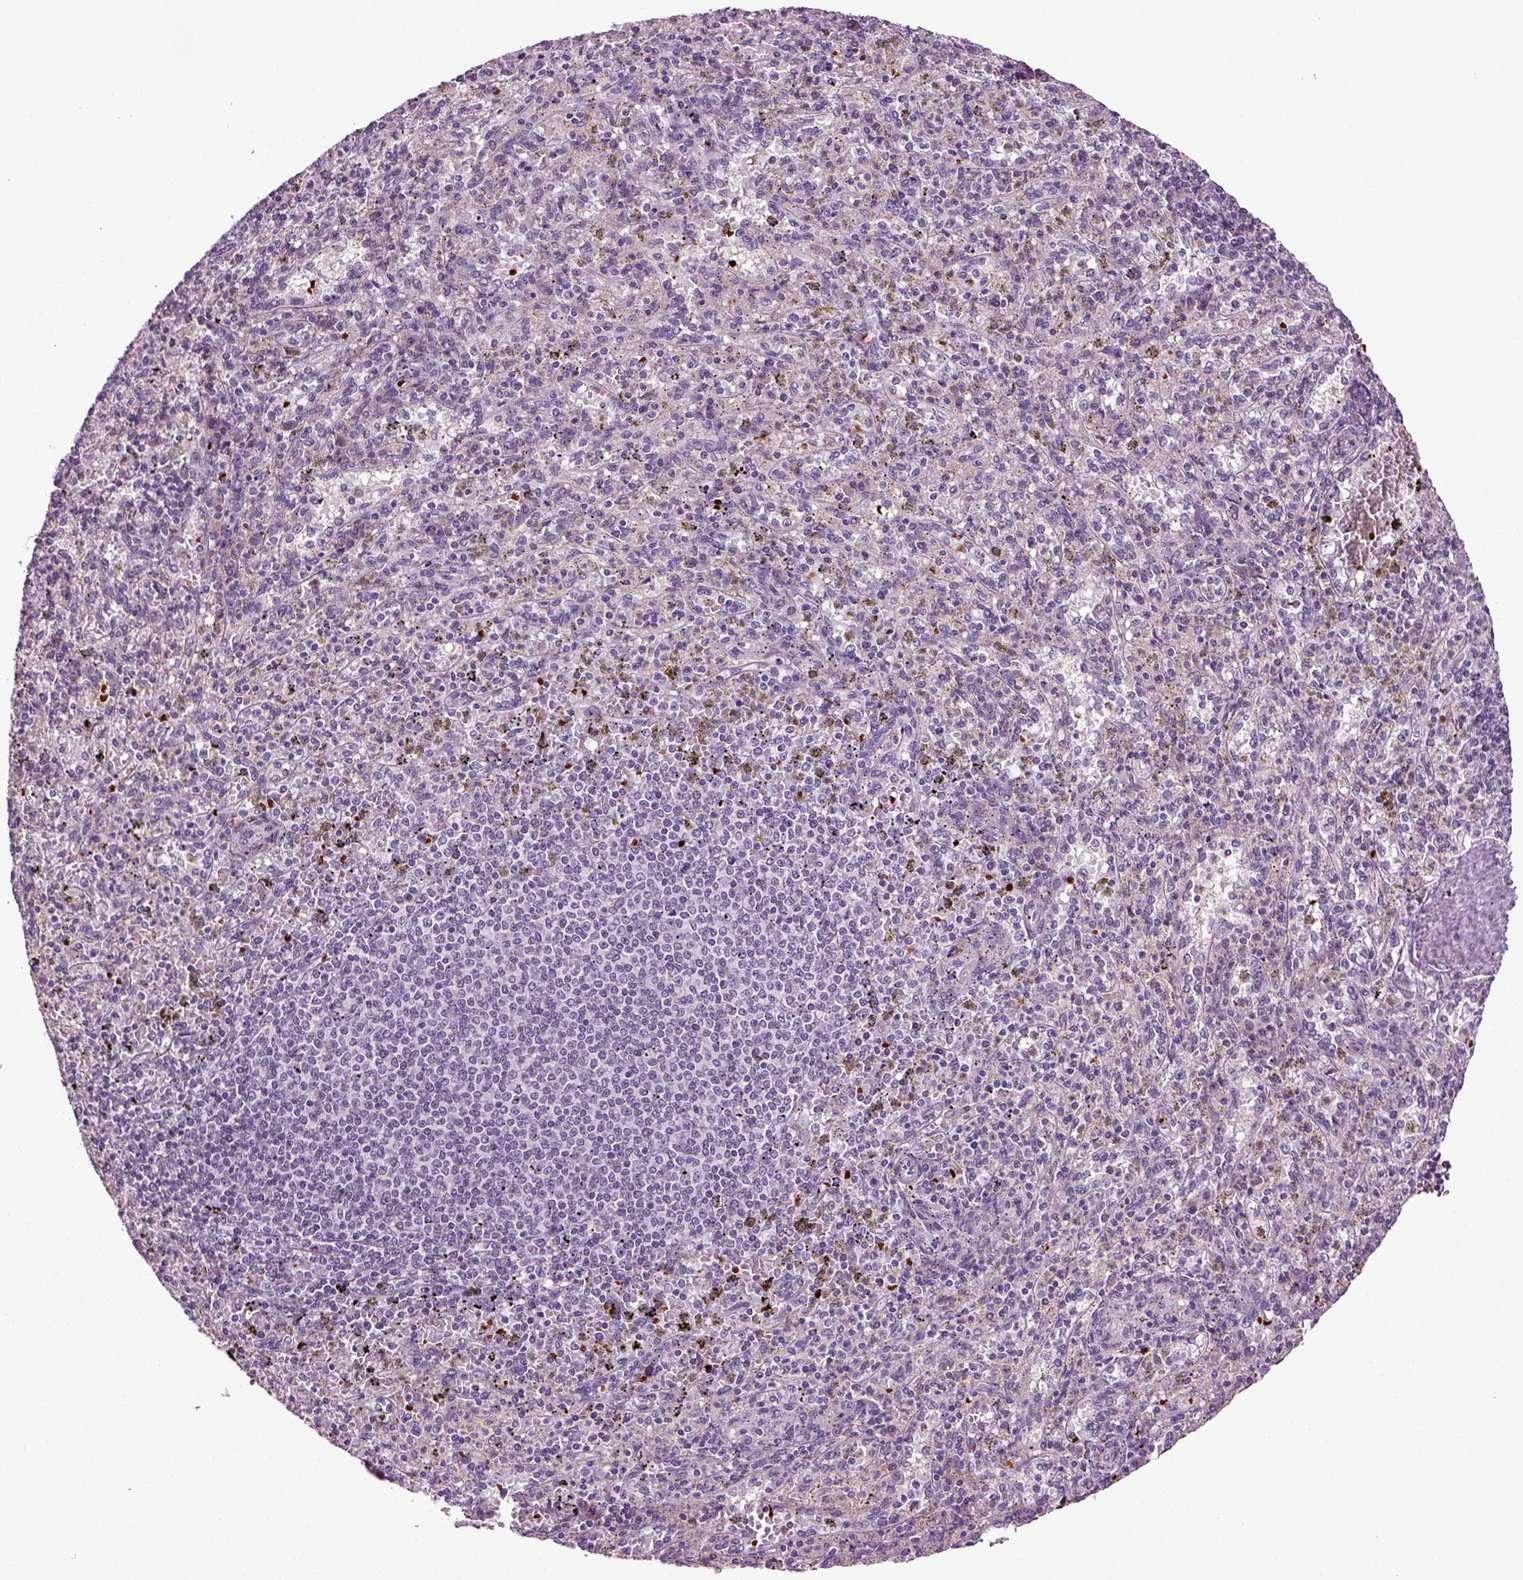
{"staining": {"intensity": "negative", "quantity": "none", "location": "none"}, "tissue": "spleen", "cell_type": "Cells in red pulp", "image_type": "normal", "snomed": [{"axis": "morphology", "description": "Normal tissue, NOS"}, {"axis": "topography", "description": "Spleen"}], "caption": "The photomicrograph shows no significant expression in cells in red pulp of spleen. (DAB (3,3'-diaminobenzidine) immunohistochemistry (IHC) visualized using brightfield microscopy, high magnification).", "gene": "SPATA17", "patient": {"sex": "male", "age": 60}}